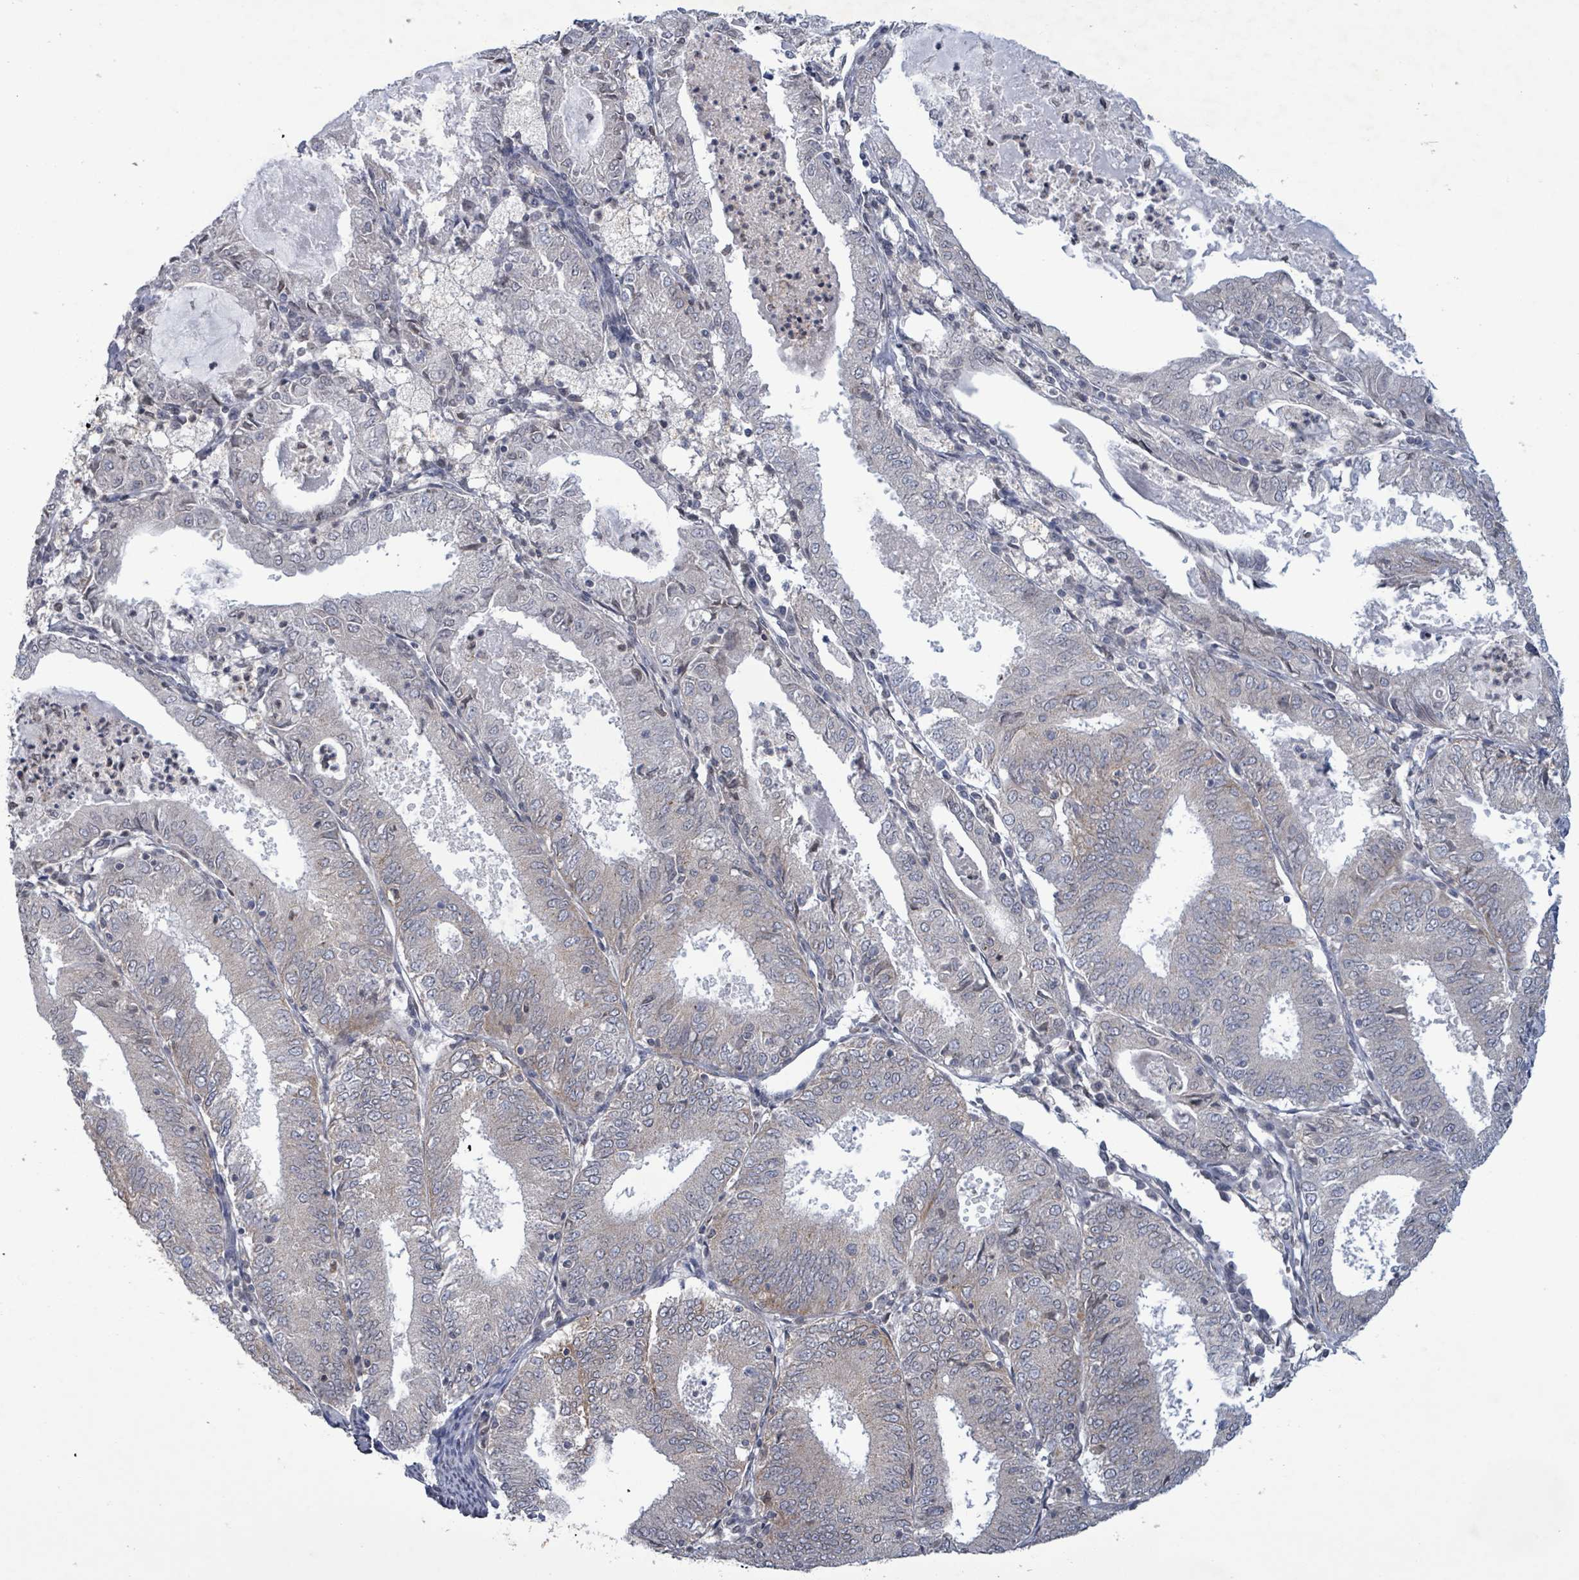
{"staining": {"intensity": "negative", "quantity": "none", "location": "none"}, "tissue": "endometrial cancer", "cell_type": "Tumor cells", "image_type": "cancer", "snomed": [{"axis": "morphology", "description": "Adenocarcinoma, NOS"}, {"axis": "topography", "description": "Endometrium"}], "caption": "High power microscopy histopathology image of an IHC micrograph of endometrial adenocarcinoma, revealing no significant expression in tumor cells.", "gene": "GRM8", "patient": {"sex": "female", "age": 57}}